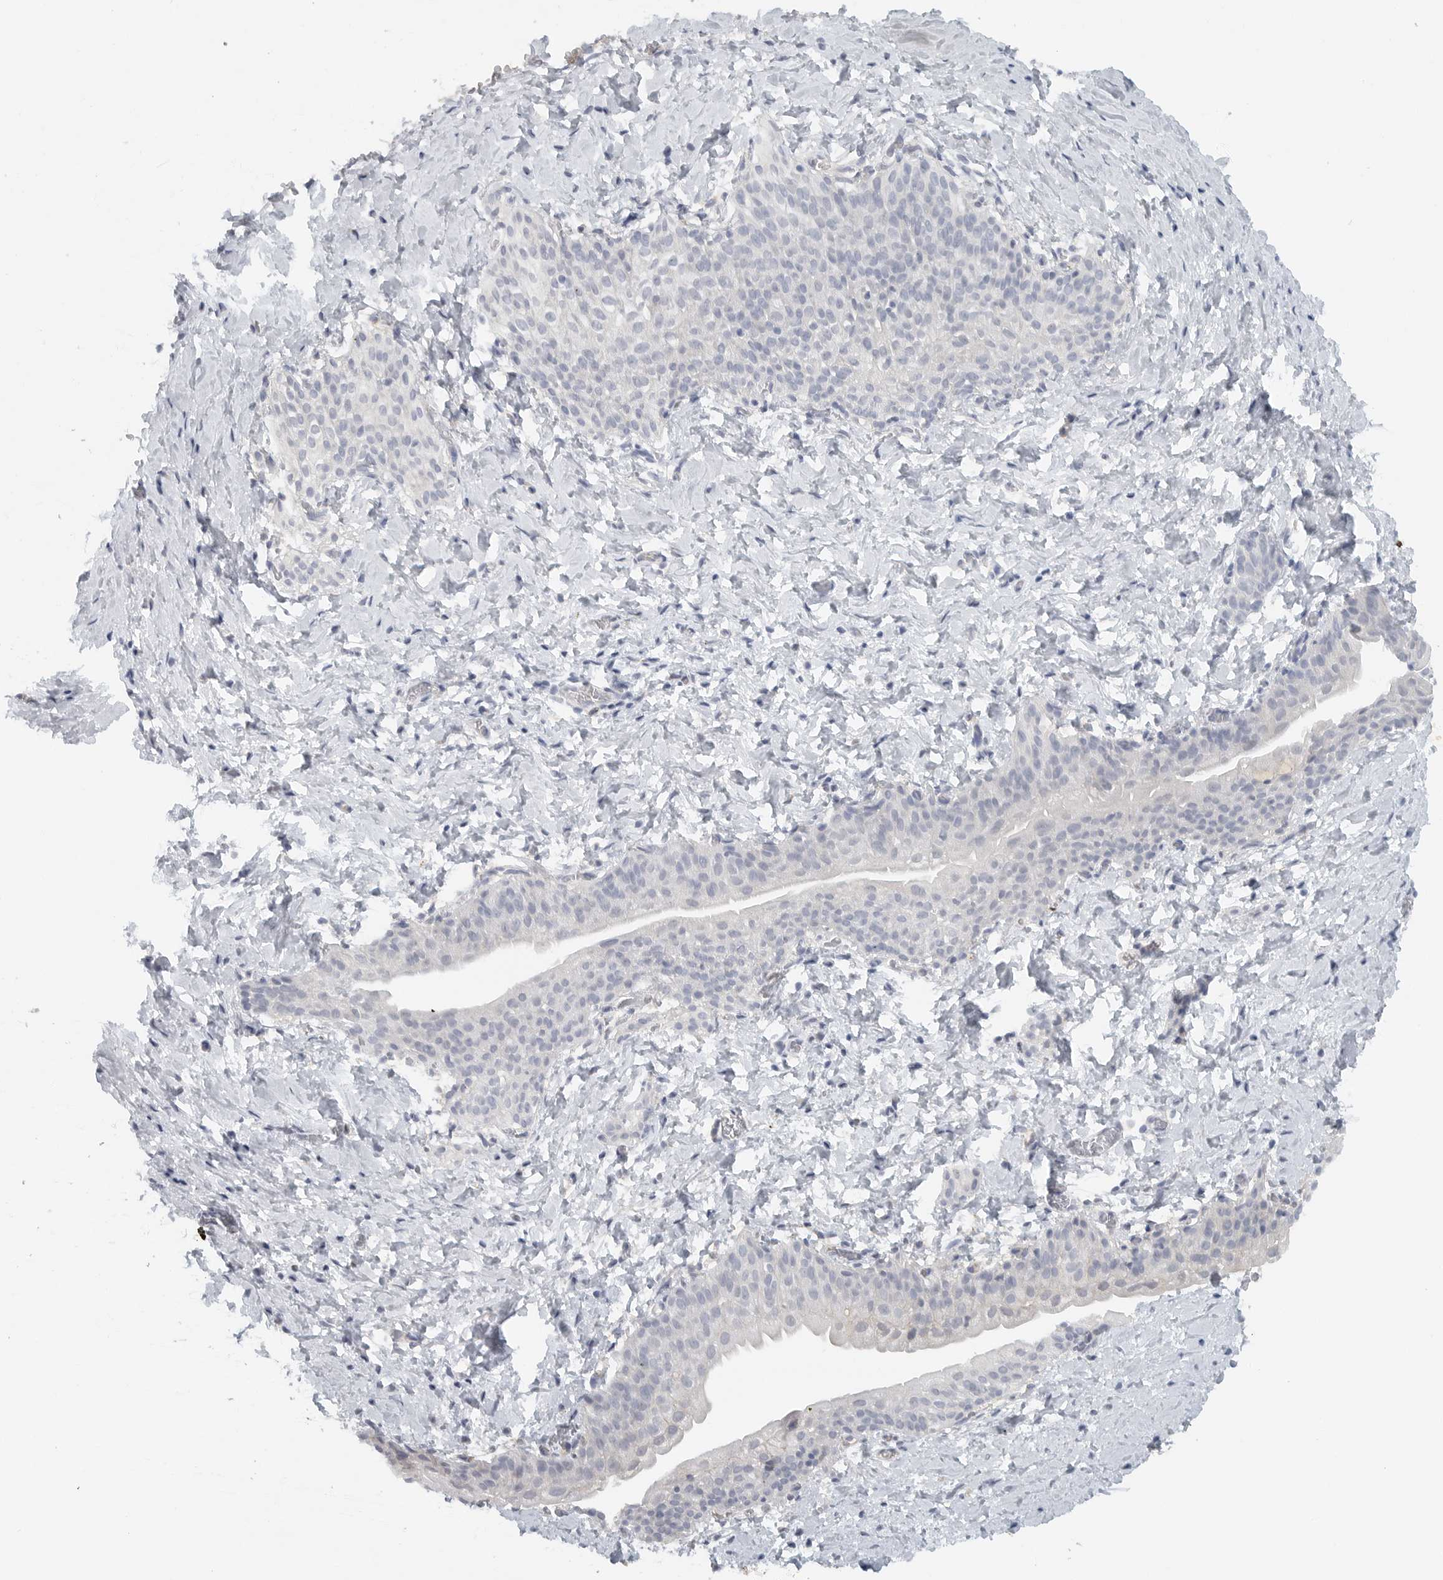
{"staining": {"intensity": "negative", "quantity": "none", "location": "none"}, "tissue": "smooth muscle", "cell_type": "Smooth muscle cells", "image_type": "normal", "snomed": [{"axis": "morphology", "description": "Normal tissue, NOS"}, {"axis": "topography", "description": "Smooth muscle"}], "caption": "The immunohistochemistry image has no significant expression in smooth muscle cells of smooth muscle.", "gene": "PAM", "patient": {"sex": "male", "age": 16}}